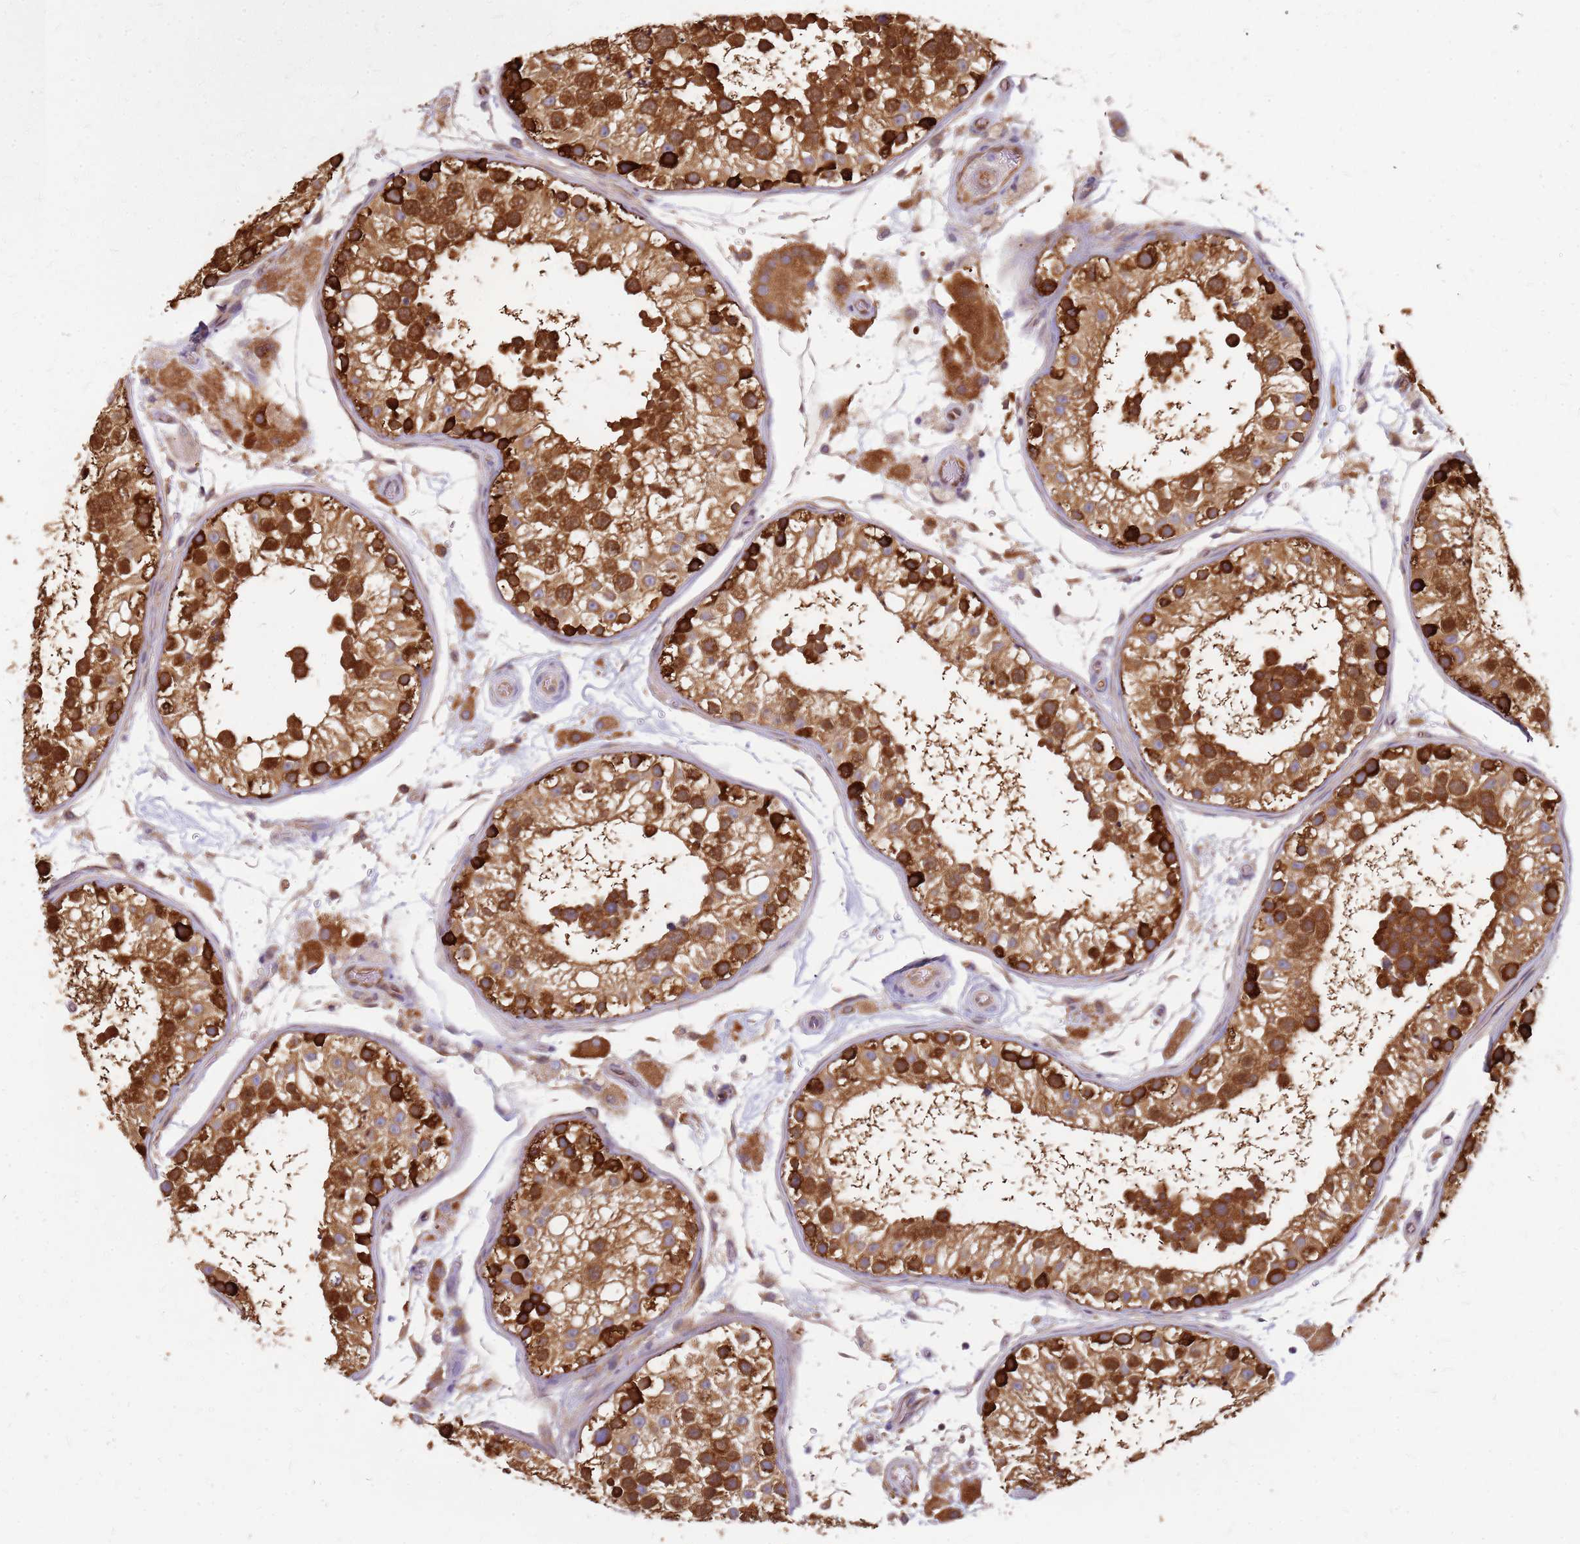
{"staining": {"intensity": "strong", "quantity": ">75%", "location": "cytoplasmic/membranous"}, "tissue": "testis", "cell_type": "Cells in seminiferous ducts", "image_type": "normal", "snomed": [{"axis": "morphology", "description": "Normal tissue, NOS"}, {"axis": "topography", "description": "Testis"}], "caption": "Immunohistochemical staining of benign human testis demonstrates high levels of strong cytoplasmic/membranous staining in approximately >75% of cells in seminiferous ducts.", "gene": "HDX", "patient": {"sex": "male", "age": 26}}